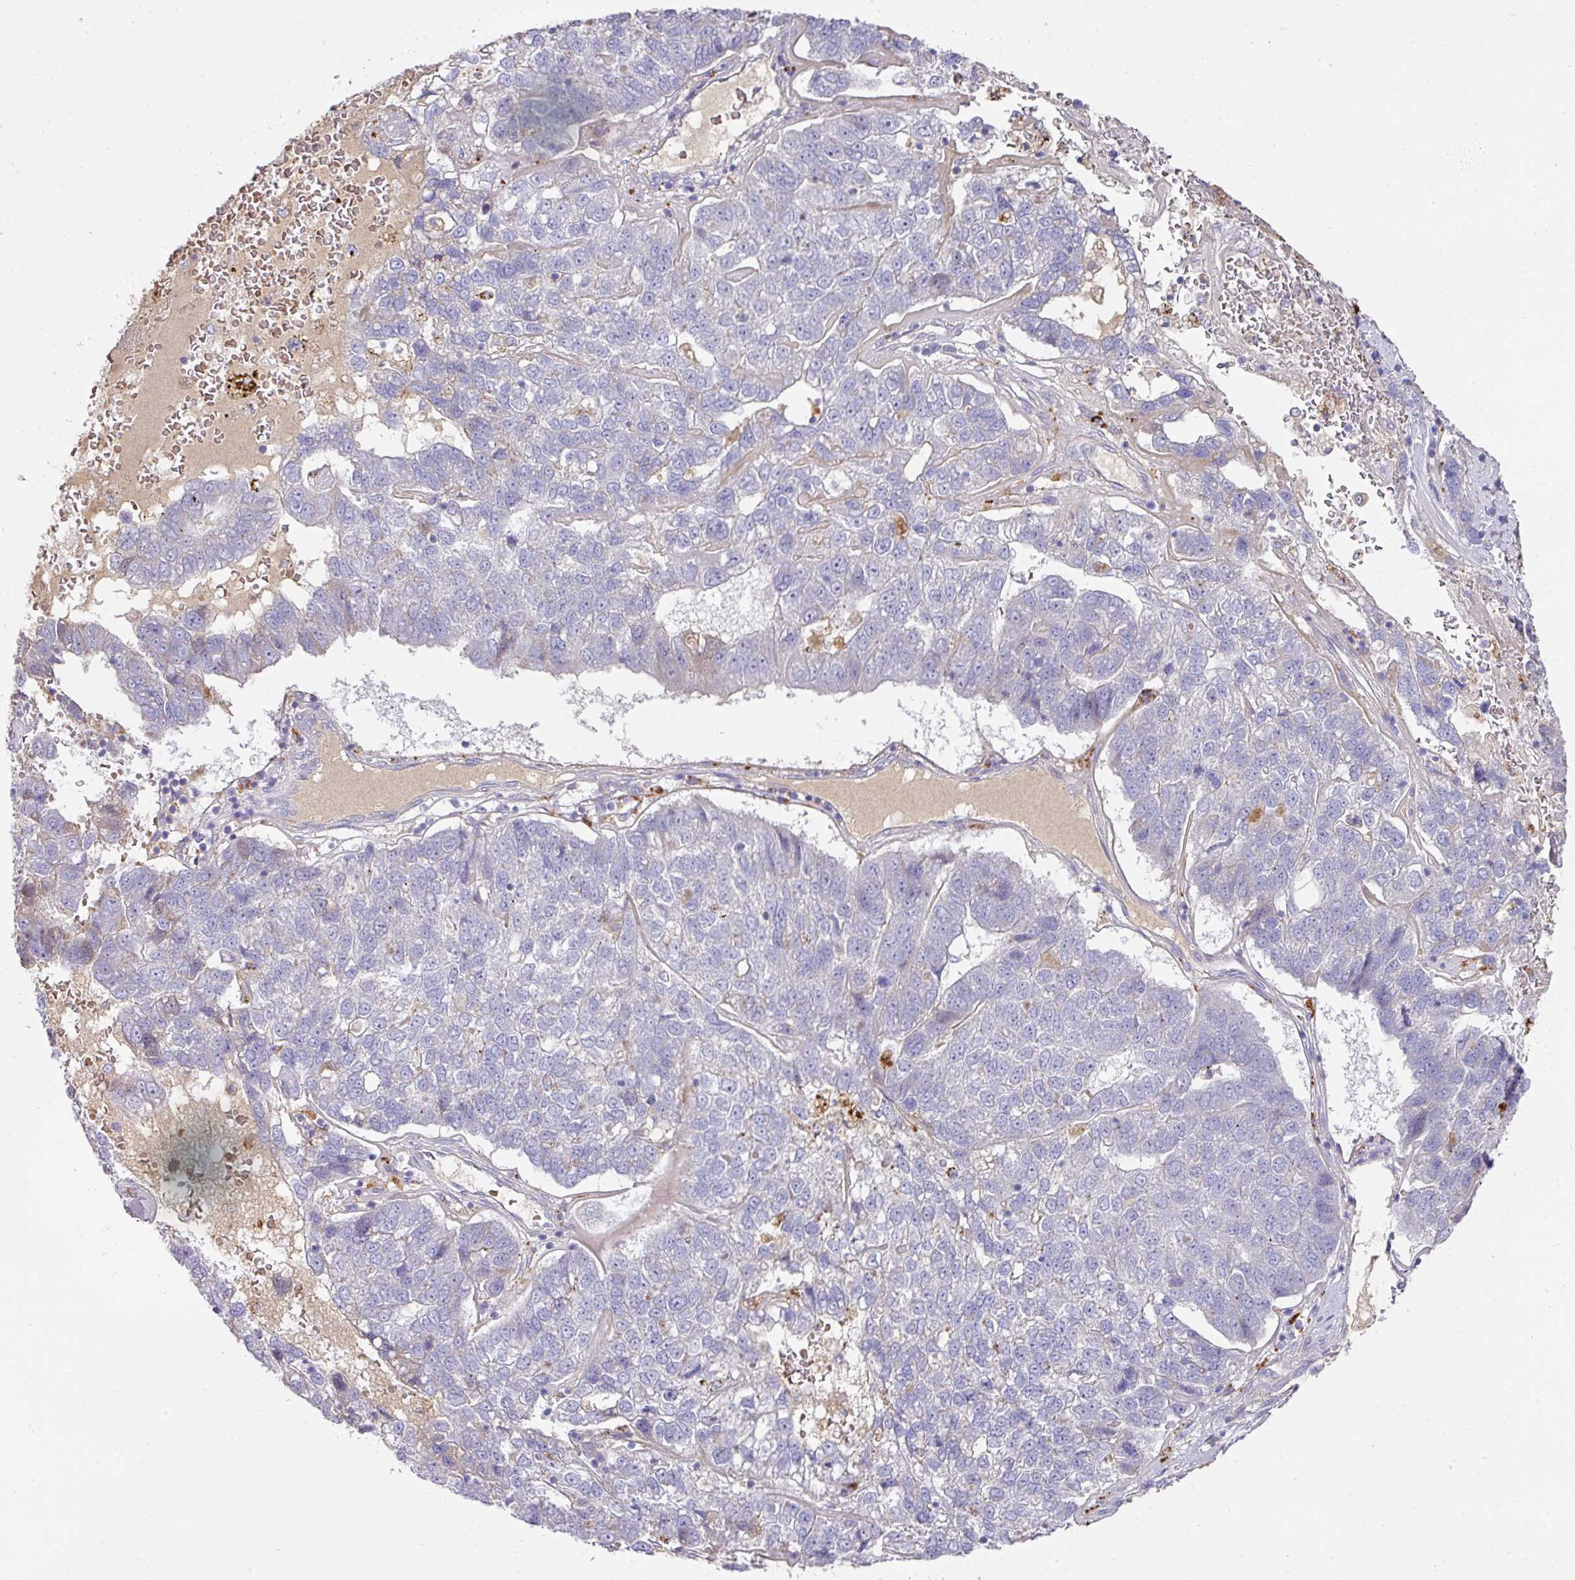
{"staining": {"intensity": "negative", "quantity": "none", "location": "none"}, "tissue": "pancreatic cancer", "cell_type": "Tumor cells", "image_type": "cancer", "snomed": [{"axis": "morphology", "description": "Adenocarcinoma, NOS"}, {"axis": "topography", "description": "Pancreas"}], "caption": "This is an immunohistochemistry (IHC) micrograph of adenocarcinoma (pancreatic). There is no expression in tumor cells.", "gene": "TARM1", "patient": {"sex": "female", "age": 61}}